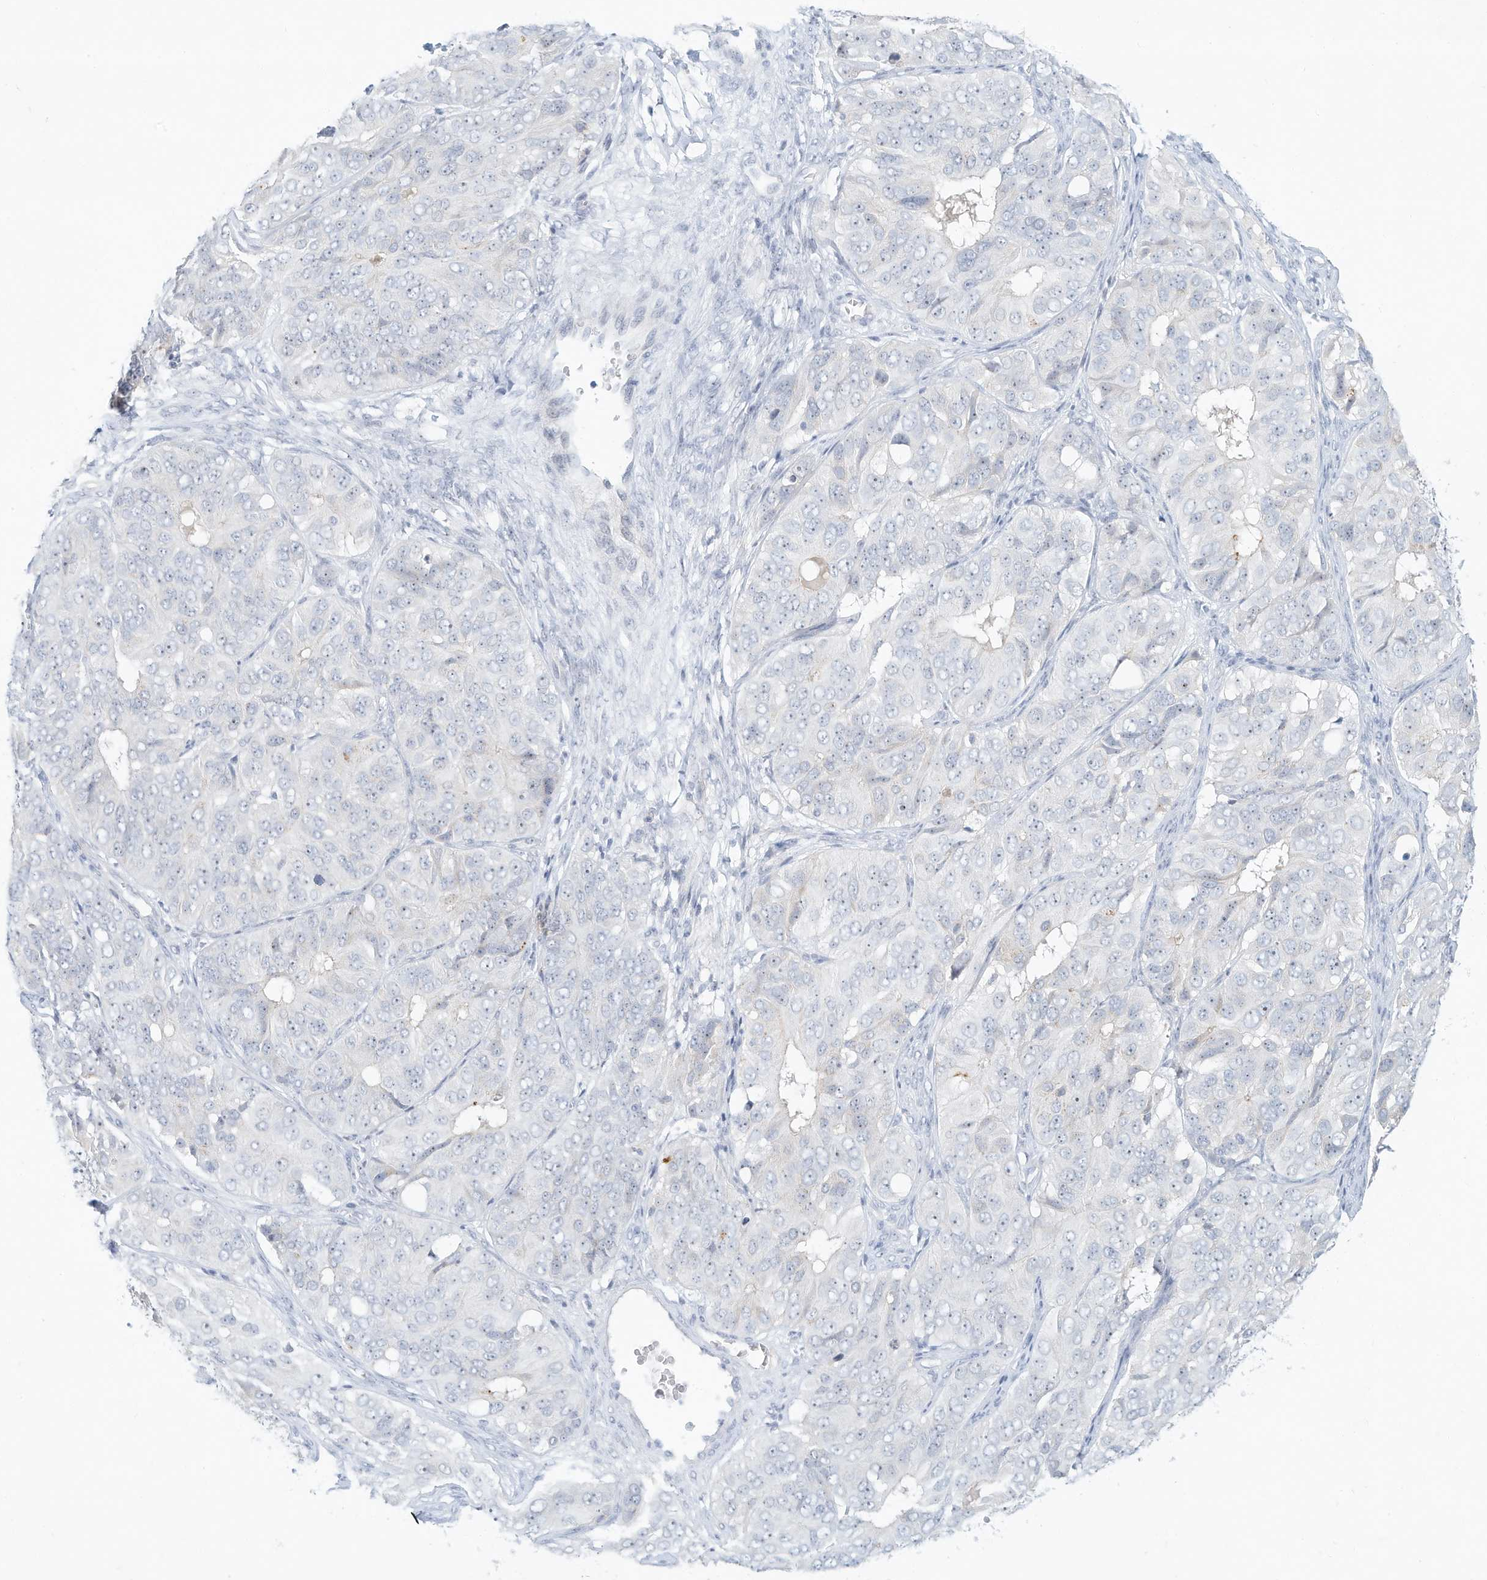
{"staining": {"intensity": "negative", "quantity": "none", "location": "none"}, "tissue": "ovarian cancer", "cell_type": "Tumor cells", "image_type": "cancer", "snomed": [{"axis": "morphology", "description": "Carcinoma, endometroid"}, {"axis": "topography", "description": "Ovary"}], "caption": "An immunohistochemistry (IHC) image of ovarian endometroid carcinoma is shown. There is no staining in tumor cells of ovarian endometroid carcinoma.", "gene": "PAK6", "patient": {"sex": "female", "age": 51}}